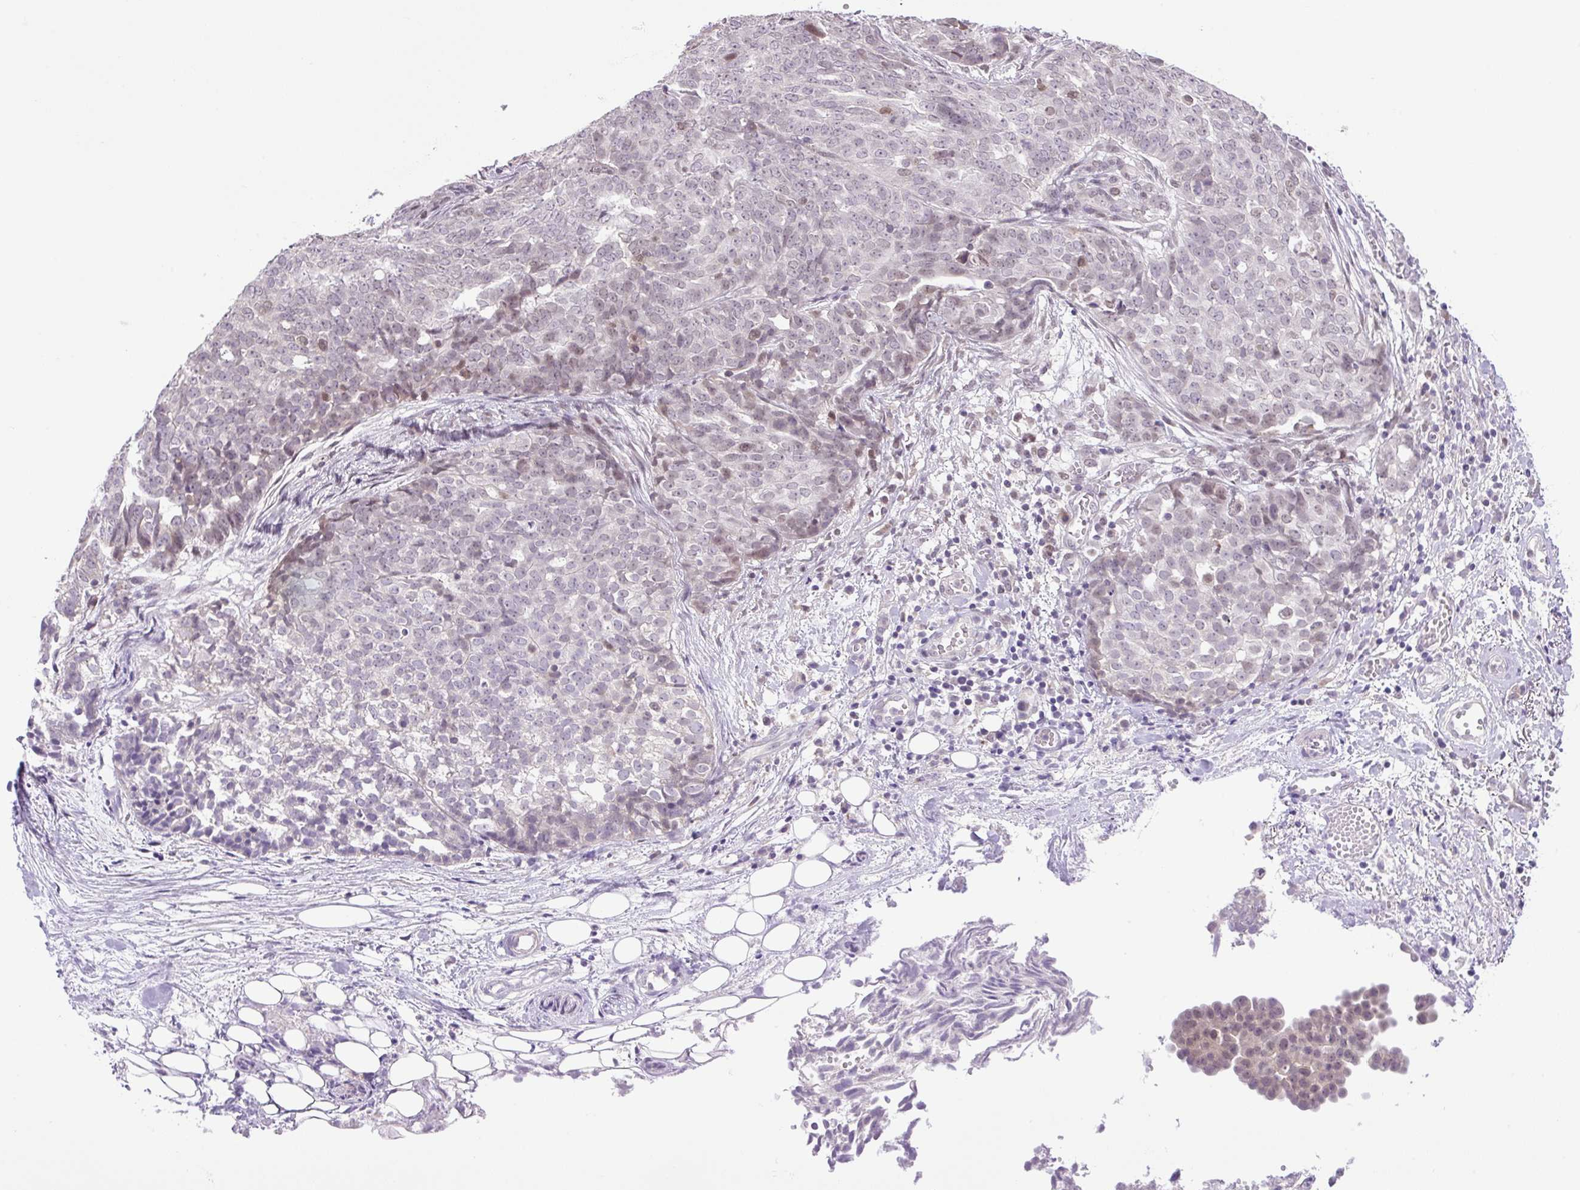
{"staining": {"intensity": "weak", "quantity": "<25%", "location": "nuclear"}, "tissue": "ovarian cancer", "cell_type": "Tumor cells", "image_type": "cancer", "snomed": [{"axis": "morphology", "description": "Cystadenocarcinoma, serous, NOS"}, {"axis": "topography", "description": "Soft tissue"}, {"axis": "topography", "description": "Ovary"}], "caption": "Ovarian cancer stained for a protein using immunohistochemistry shows no staining tumor cells.", "gene": "KPNA1", "patient": {"sex": "female", "age": 57}}